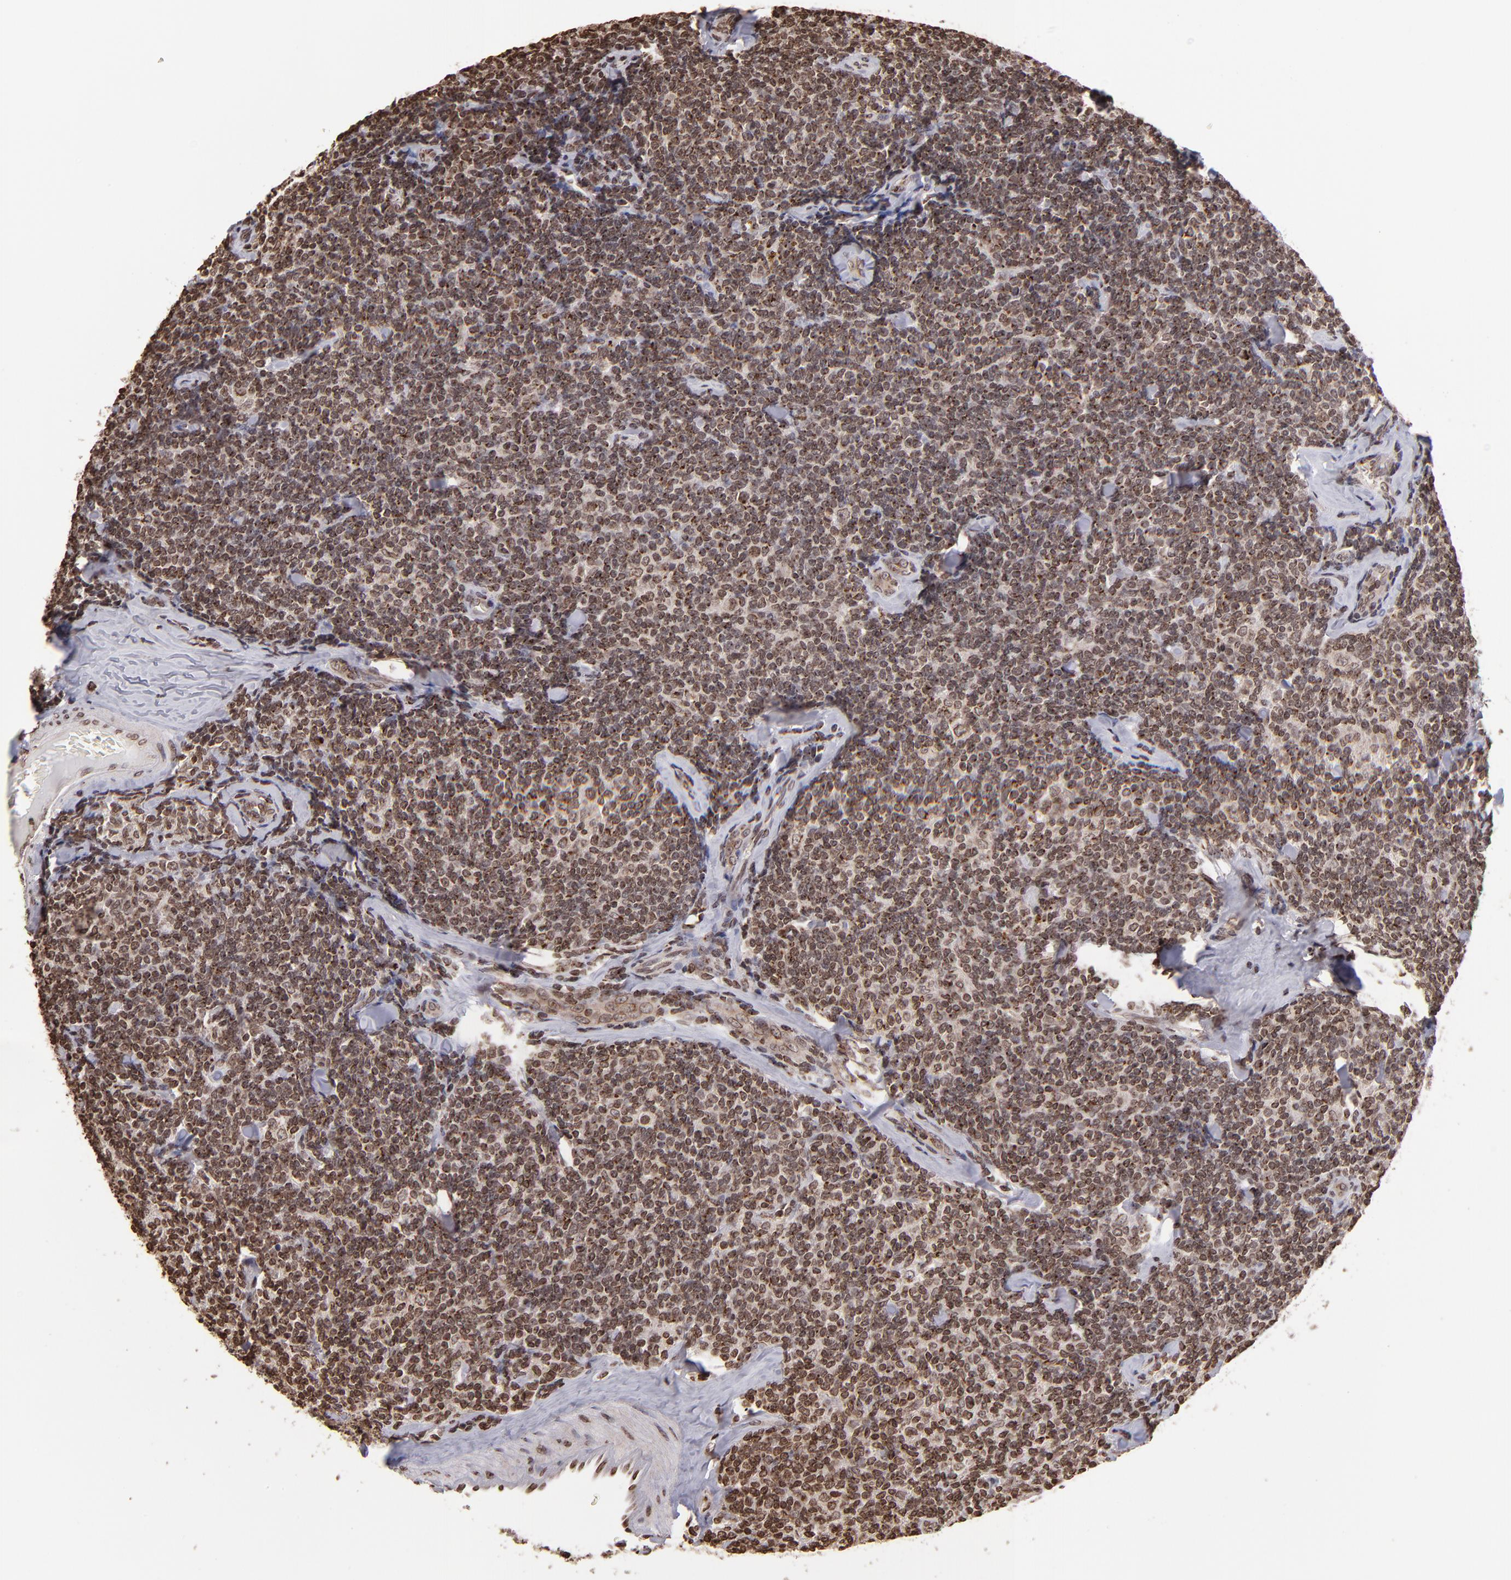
{"staining": {"intensity": "strong", "quantity": ">75%", "location": "nuclear"}, "tissue": "lymphoma", "cell_type": "Tumor cells", "image_type": "cancer", "snomed": [{"axis": "morphology", "description": "Malignant lymphoma, non-Hodgkin's type, Low grade"}, {"axis": "topography", "description": "Lymph node"}], "caption": "A high-resolution histopathology image shows immunohistochemistry (IHC) staining of lymphoma, which exhibits strong nuclear staining in about >75% of tumor cells.", "gene": "CSDC2", "patient": {"sex": "female", "age": 56}}